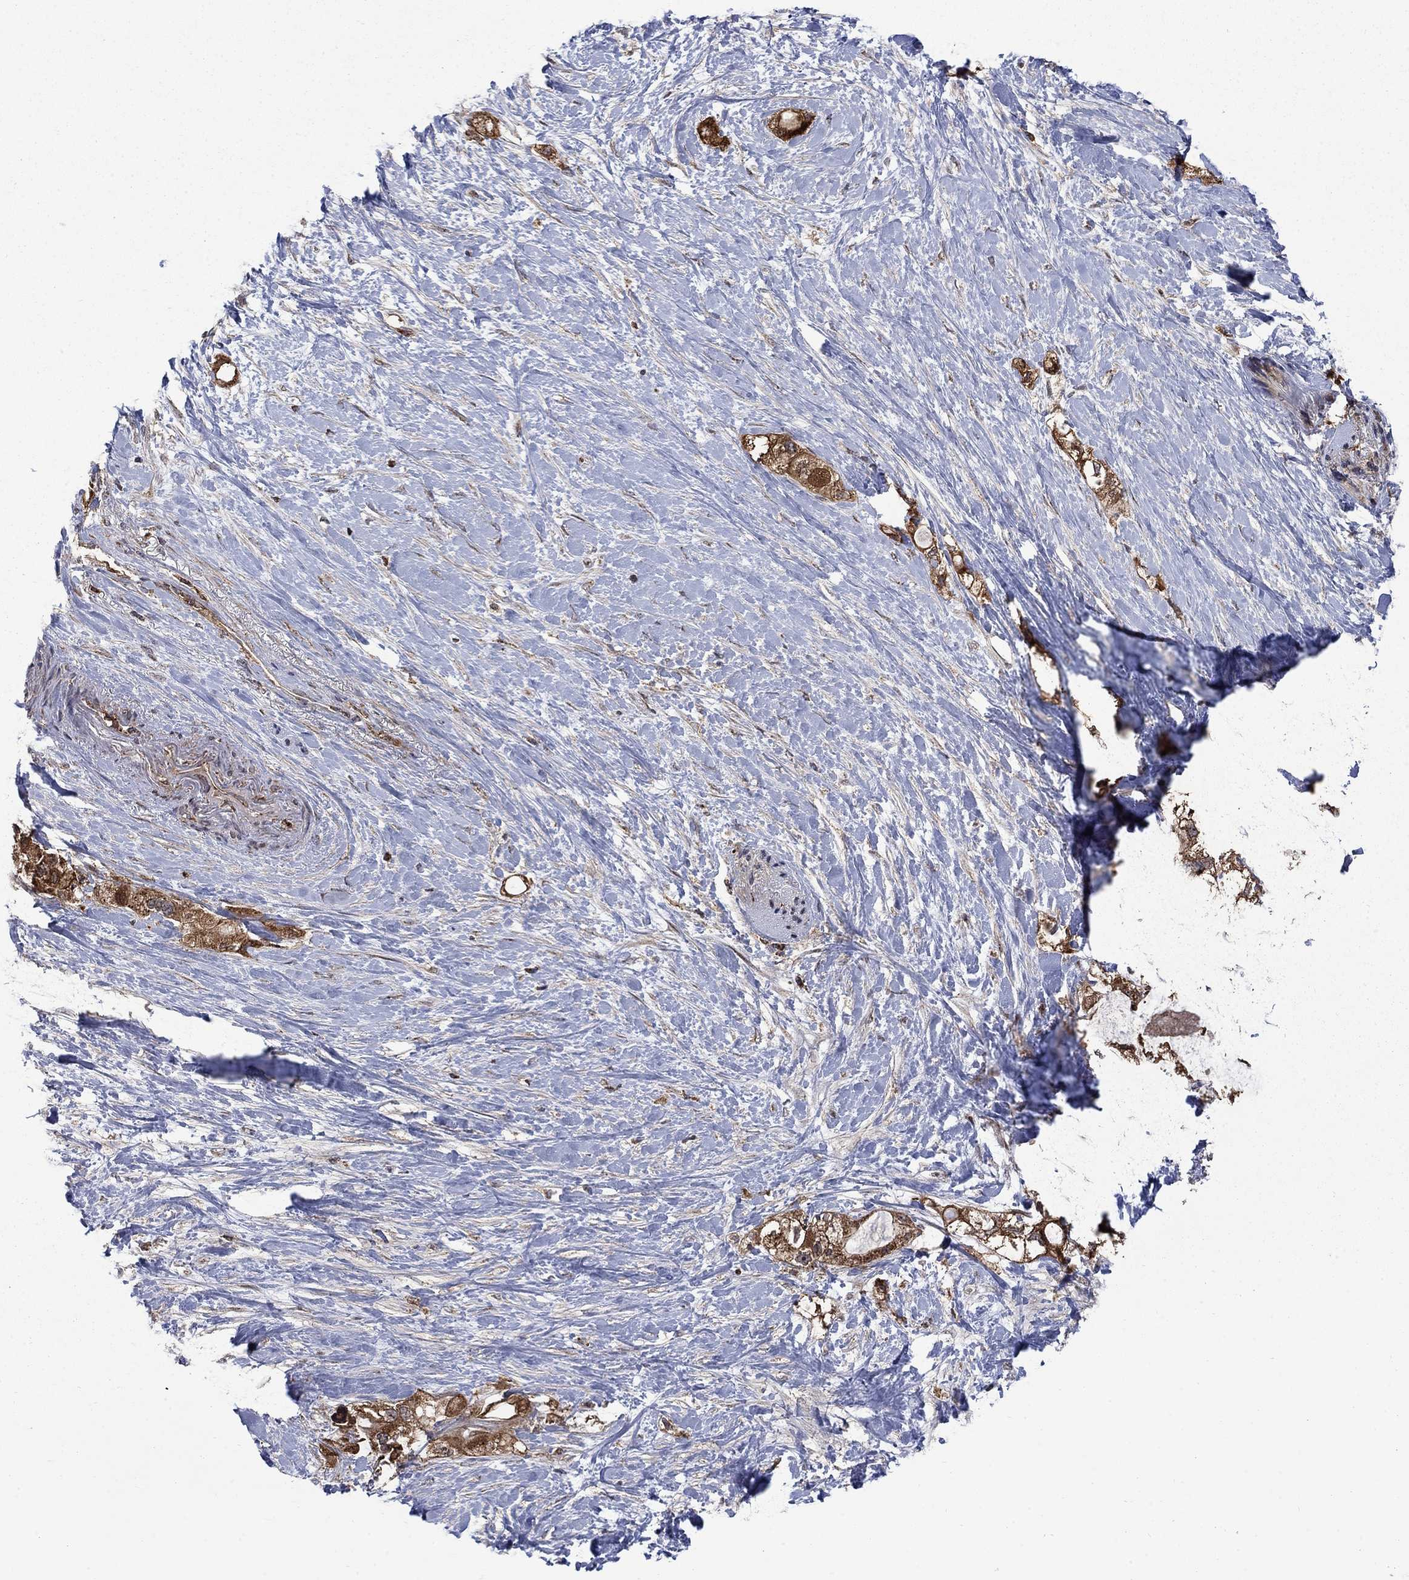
{"staining": {"intensity": "strong", "quantity": ">75%", "location": "cytoplasmic/membranous"}, "tissue": "pancreatic cancer", "cell_type": "Tumor cells", "image_type": "cancer", "snomed": [{"axis": "morphology", "description": "Adenocarcinoma, NOS"}, {"axis": "topography", "description": "Pancreas"}], "caption": "Strong cytoplasmic/membranous expression for a protein is present in about >75% of tumor cells of pancreatic adenocarcinoma using IHC.", "gene": "IFI35", "patient": {"sex": "female", "age": 56}}